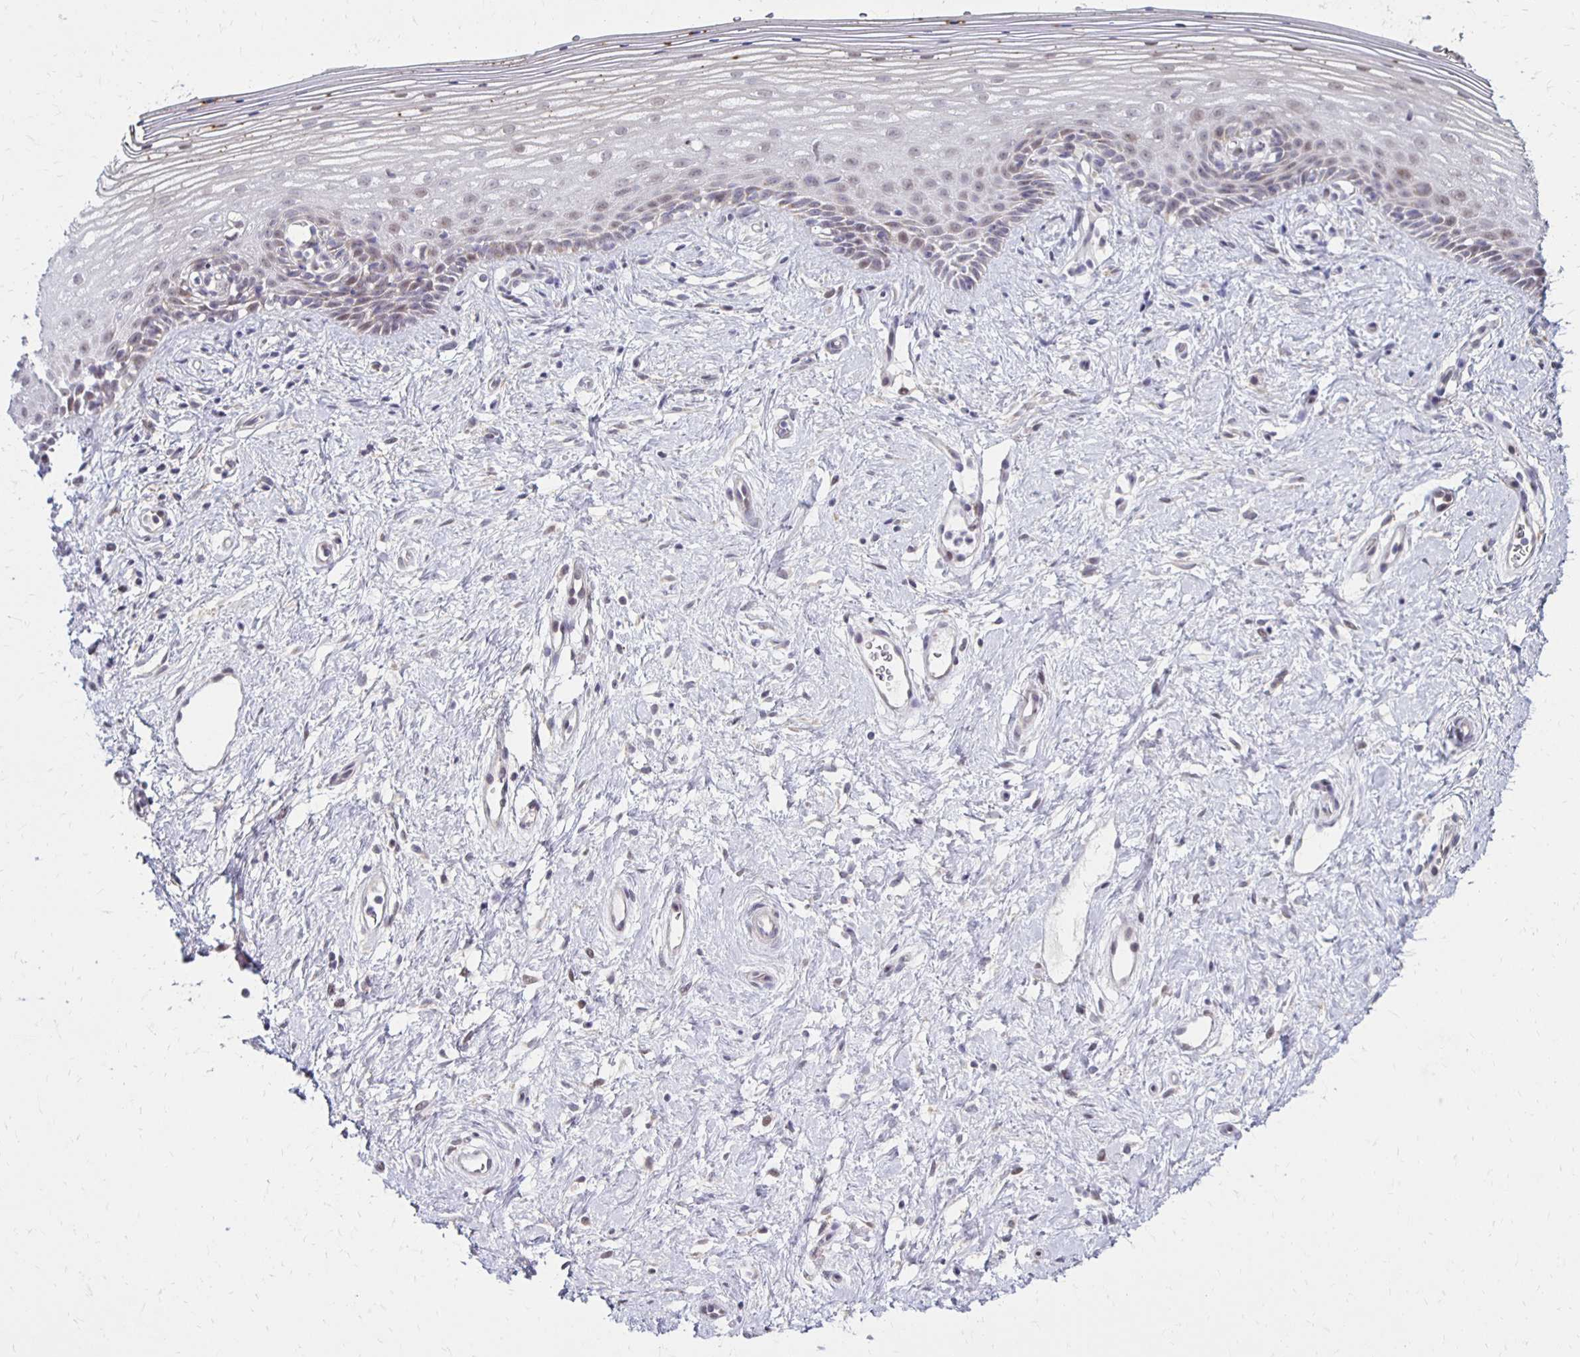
{"staining": {"intensity": "weak", "quantity": "<25%", "location": "nuclear"}, "tissue": "vagina", "cell_type": "Squamous epithelial cells", "image_type": "normal", "snomed": [{"axis": "morphology", "description": "Normal tissue, NOS"}, {"axis": "topography", "description": "Vagina"}], "caption": "DAB (3,3'-diaminobenzidine) immunohistochemical staining of normal vagina demonstrates no significant positivity in squamous epithelial cells.", "gene": "DAGLA", "patient": {"sex": "female", "age": 42}}